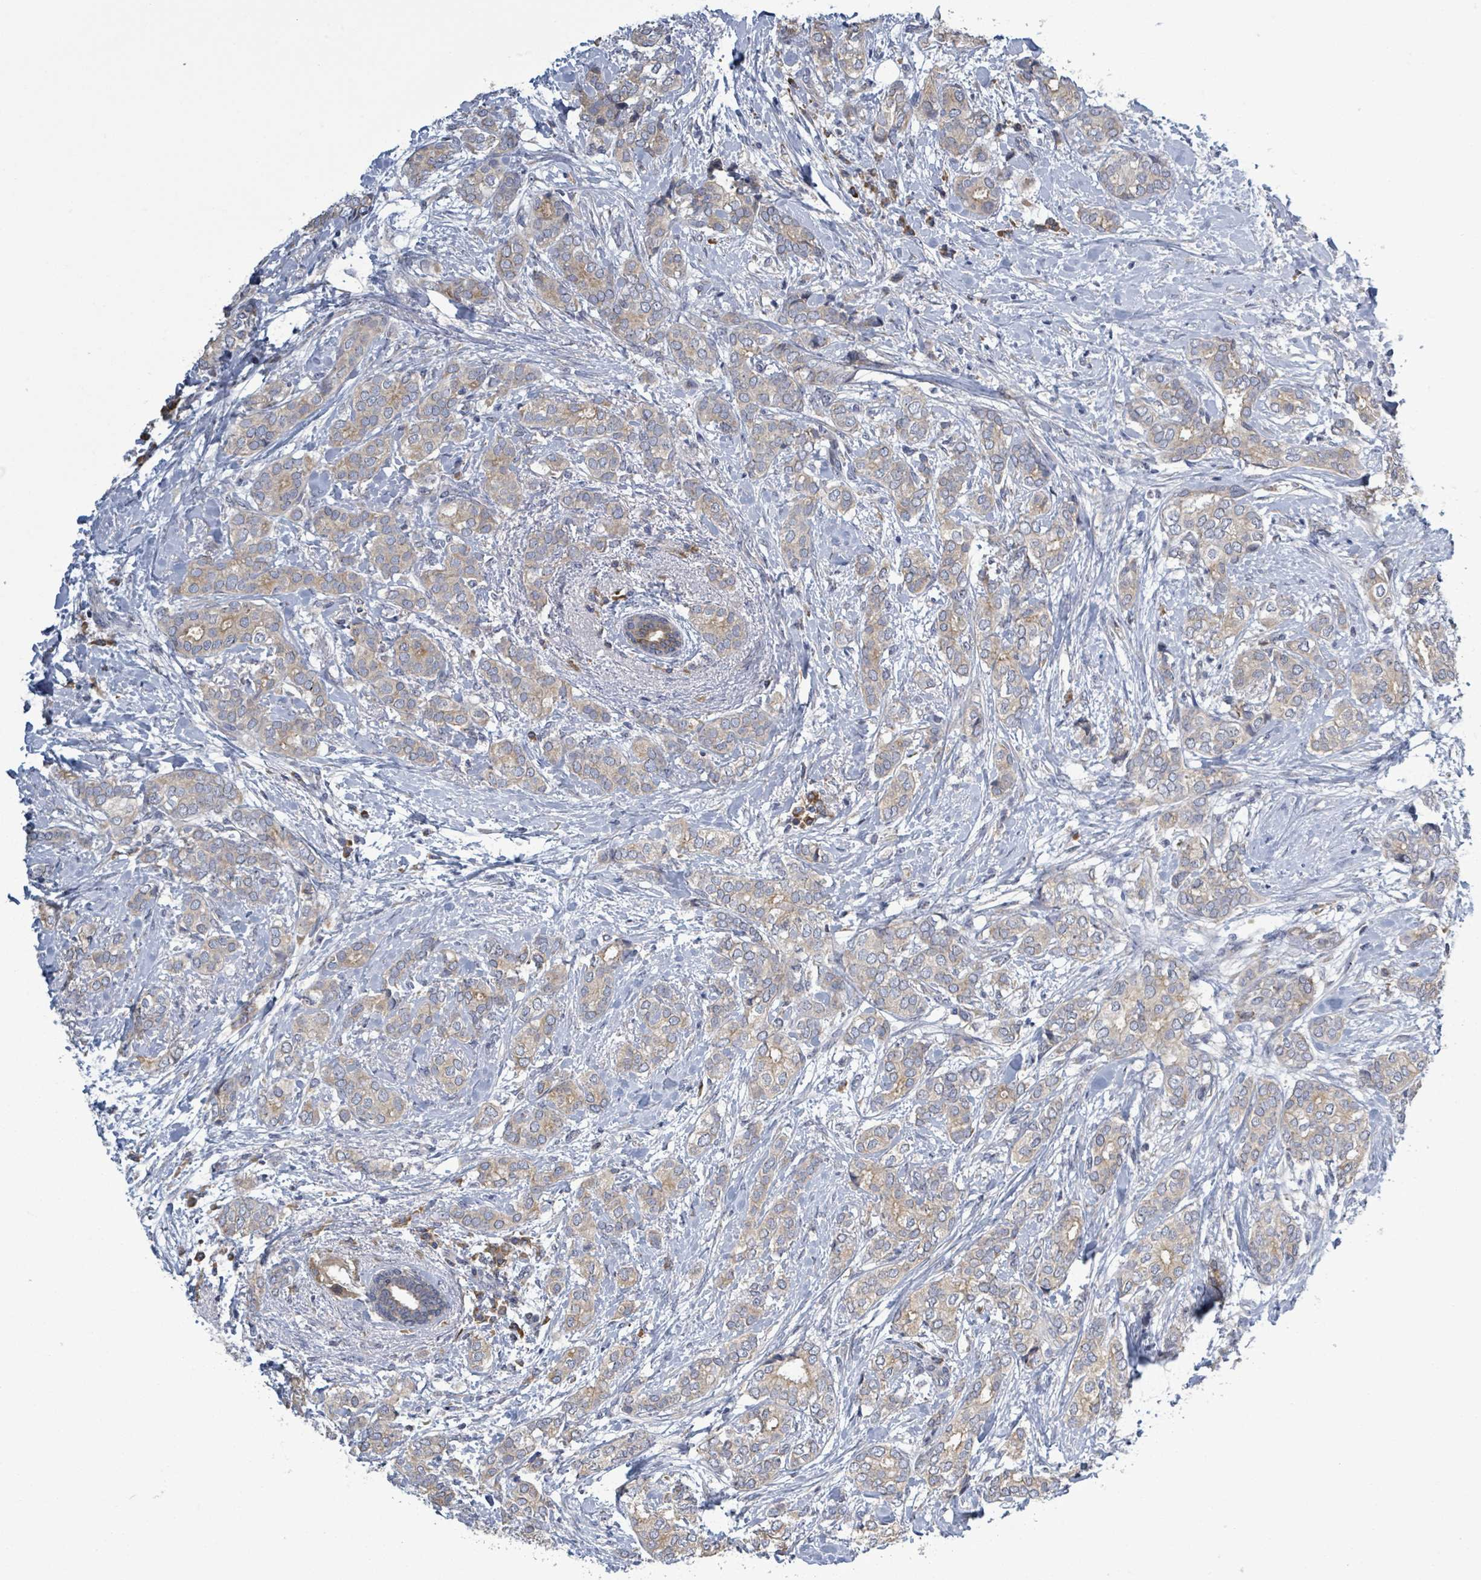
{"staining": {"intensity": "weak", "quantity": ">75%", "location": "cytoplasmic/membranous"}, "tissue": "breast cancer", "cell_type": "Tumor cells", "image_type": "cancer", "snomed": [{"axis": "morphology", "description": "Duct carcinoma"}, {"axis": "topography", "description": "Breast"}], "caption": "About >75% of tumor cells in human breast cancer (infiltrating ductal carcinoma) demonstrate weak cytoplasmic/membranous protein positivity as visualized by brown immunohistochemical staining.", "gene": "ATP13A1", "patient": {"sex": "female", "age": 73}}